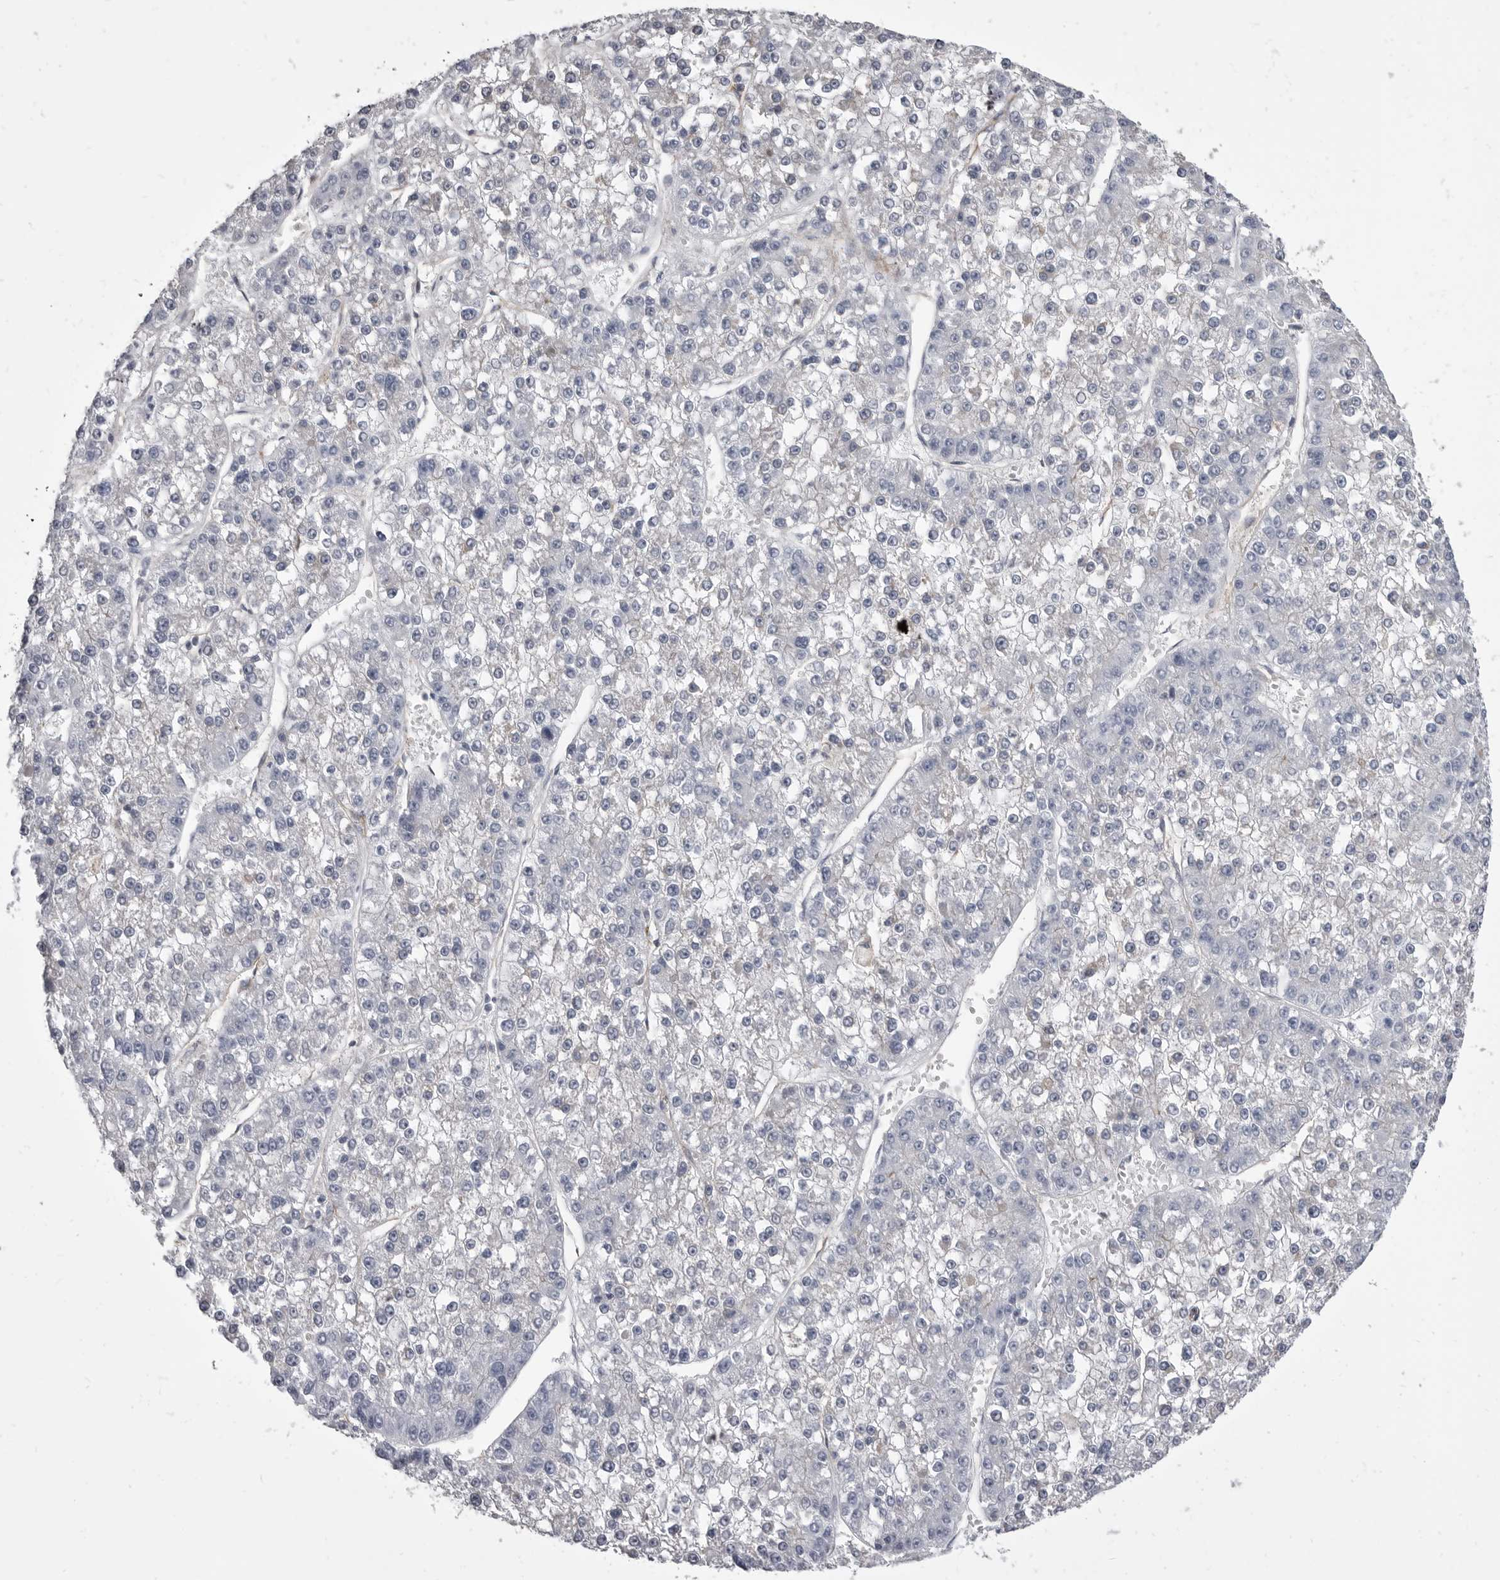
{"staining": {"intensity": "negative", "quantity": "none", "location": "none"}, "tissue": "liver cancer", "cell_type": "Tumor cells", "image_type": "cancer", "snomed": [{"axis": "morphology", "description": "Carcinoma, Hepatocellular, NOS"}, {"axis": "topography", "description": "Liver"}], "caption": "The photomicrograph exhibits no significant expression in tumor cells of liver hepatocellular carcinoma.", "gene": "OPLAH", "patient": {"sex": "female", "age": 73}}